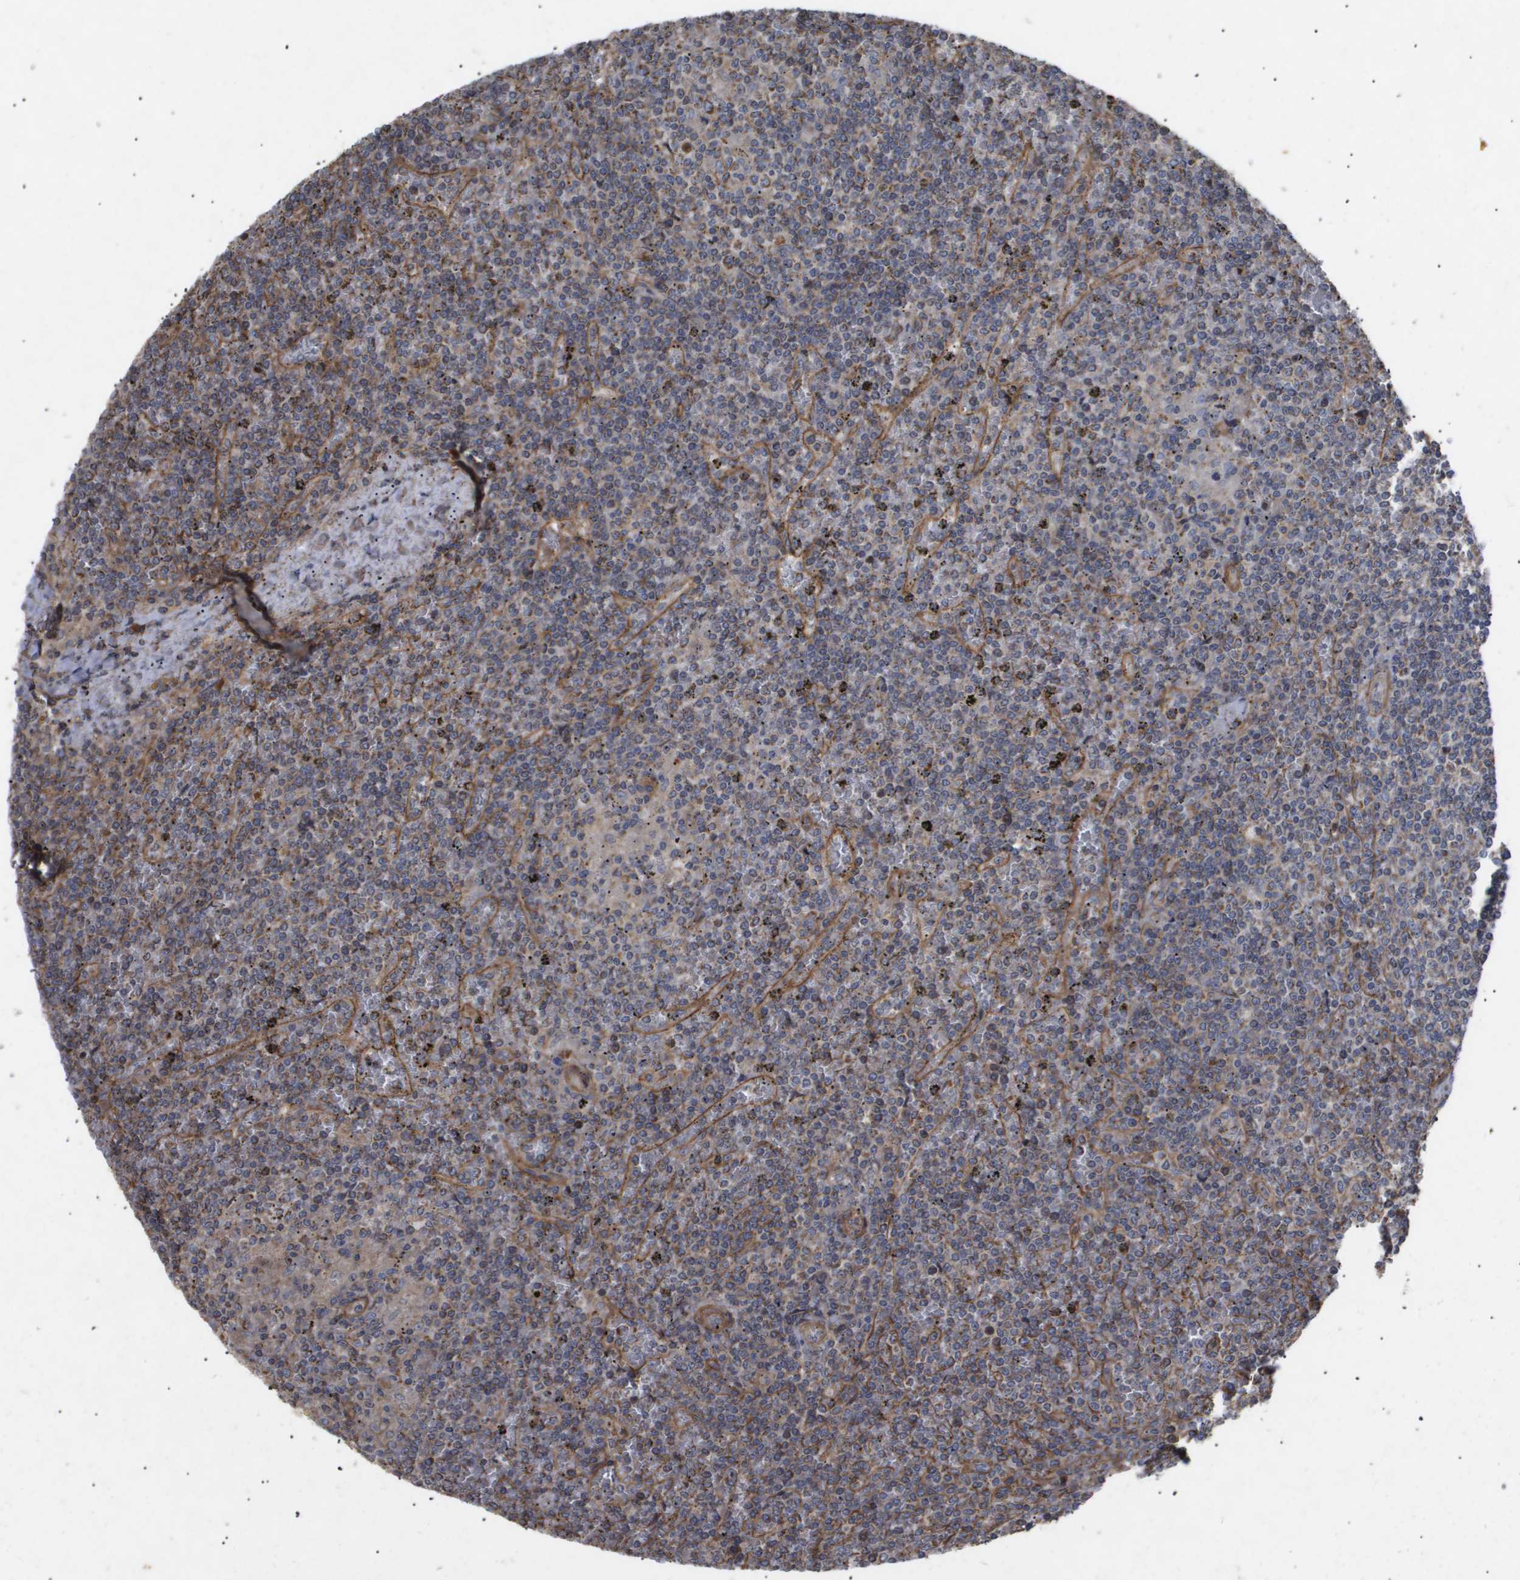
{"staining": {"intensity": "moderate", "quantity": "<25%", "location": "cytoplasmic/membranous"}, "tissue": "lymphoma", "cell_type": "Tumor cells", "image_type": "cancer", "snomed": [{"axis": "morphology", "description": "Malignant lymphoma, non-Hodgkin's type, Low grade"}, {"axis": "topography", "description": "Spleen"}], "caption": "Immunohistochemical staining of lymphoma demonstrates low levels of moderate cytoplasmic/membranous protein positivity in approximately <25% of tumor cells.", "gene": "TNS1", "patient": {"sex": "female", "age": 19}}